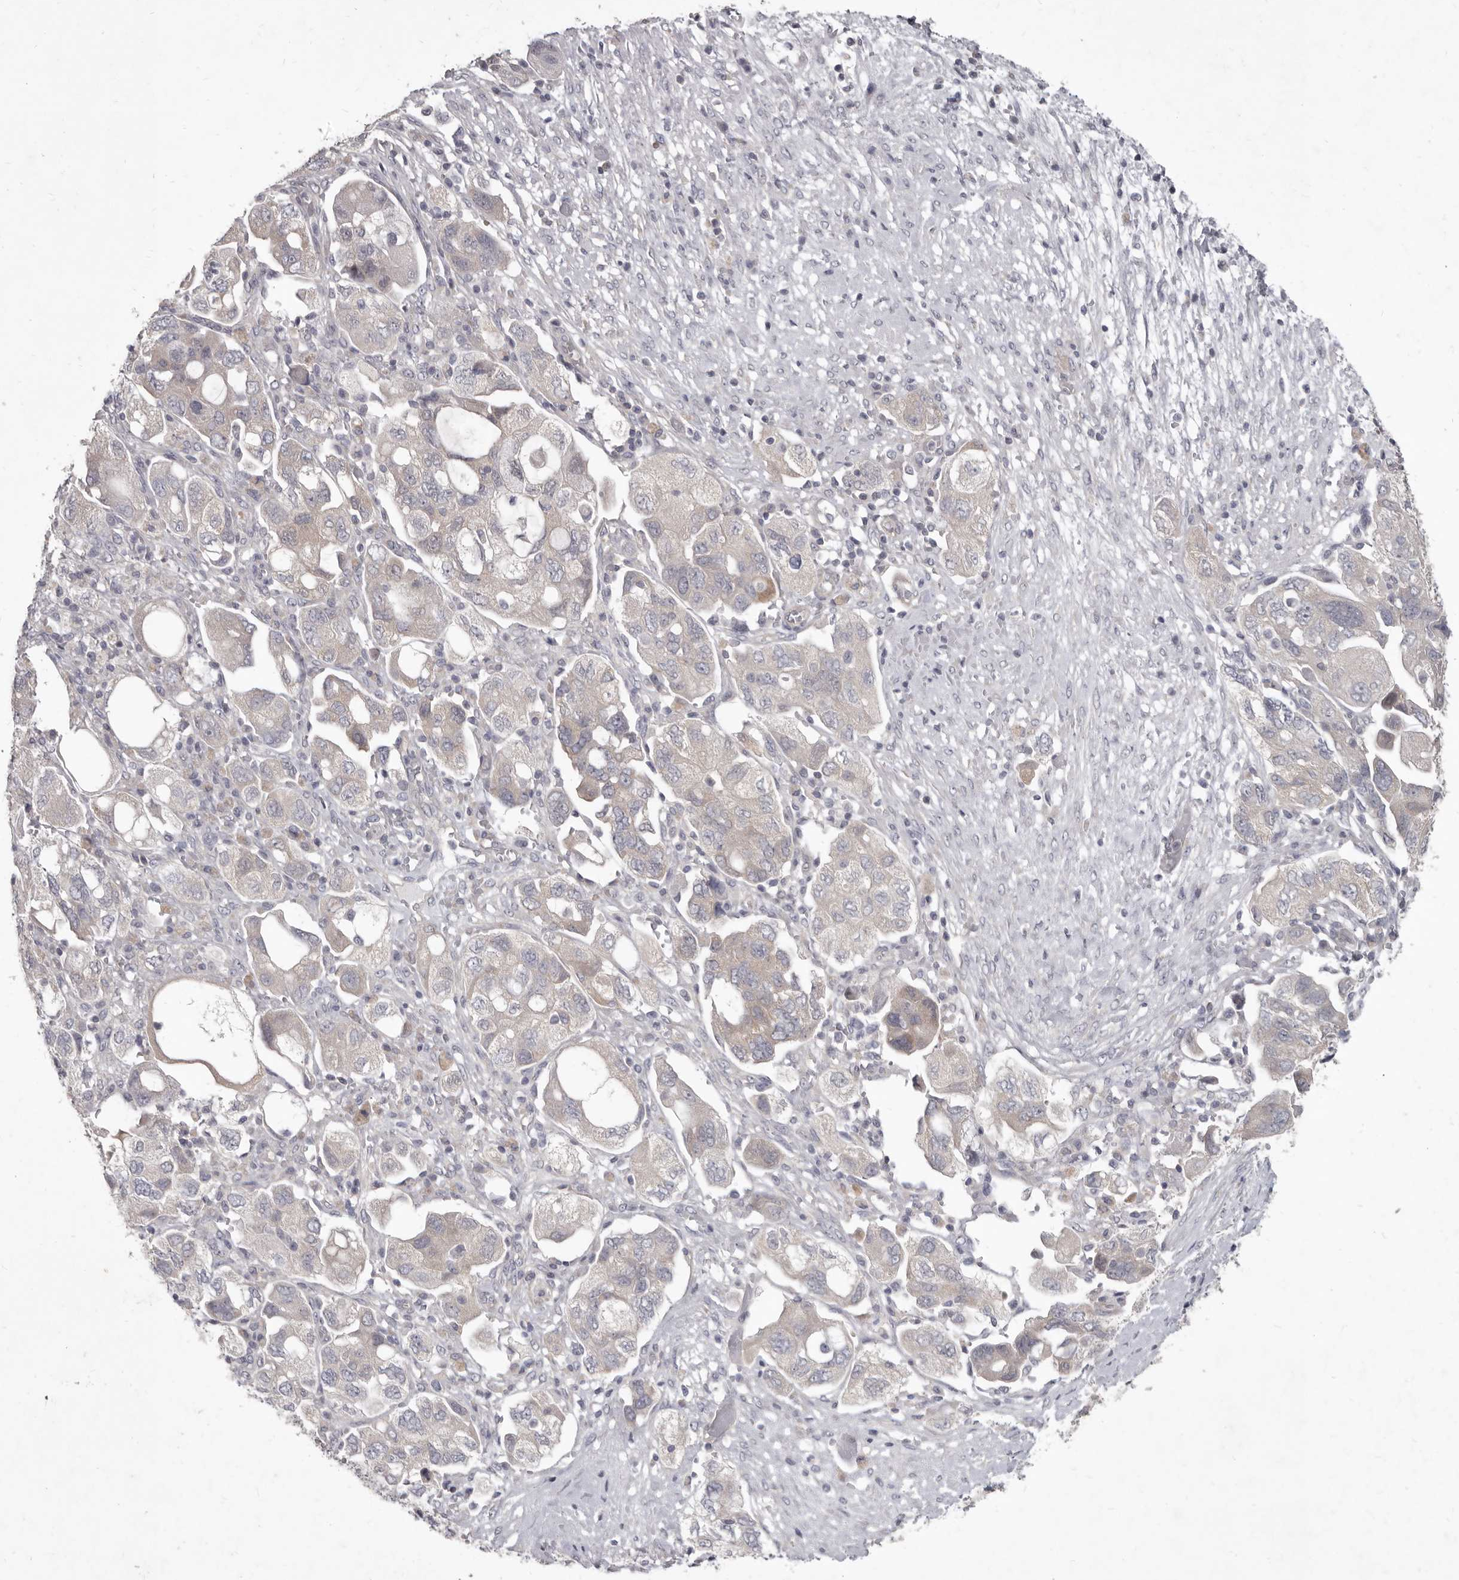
{"staining": {"intensity": "negative", "quantity": "none", "location": "none"}, "tissue": "ovarian cancer", "cell_type": "Tumor cells", "image_type": "cancer", "snomed": [{"axis": "morphology", "description": "Carcinoma, NOS"}, {"axis": "morphology", "description": "Cystadenocarcinoma, serous, NOS"}, {"axis": "topography", "description": "Ovary"}], "caption": "Immunohistochemistry micrograph of ovarian cancer stained for a protein (brown), which displays no staining in tumor cells.", "gene": "GSK3B", "patient": {"sex": "female", "age": 69}}